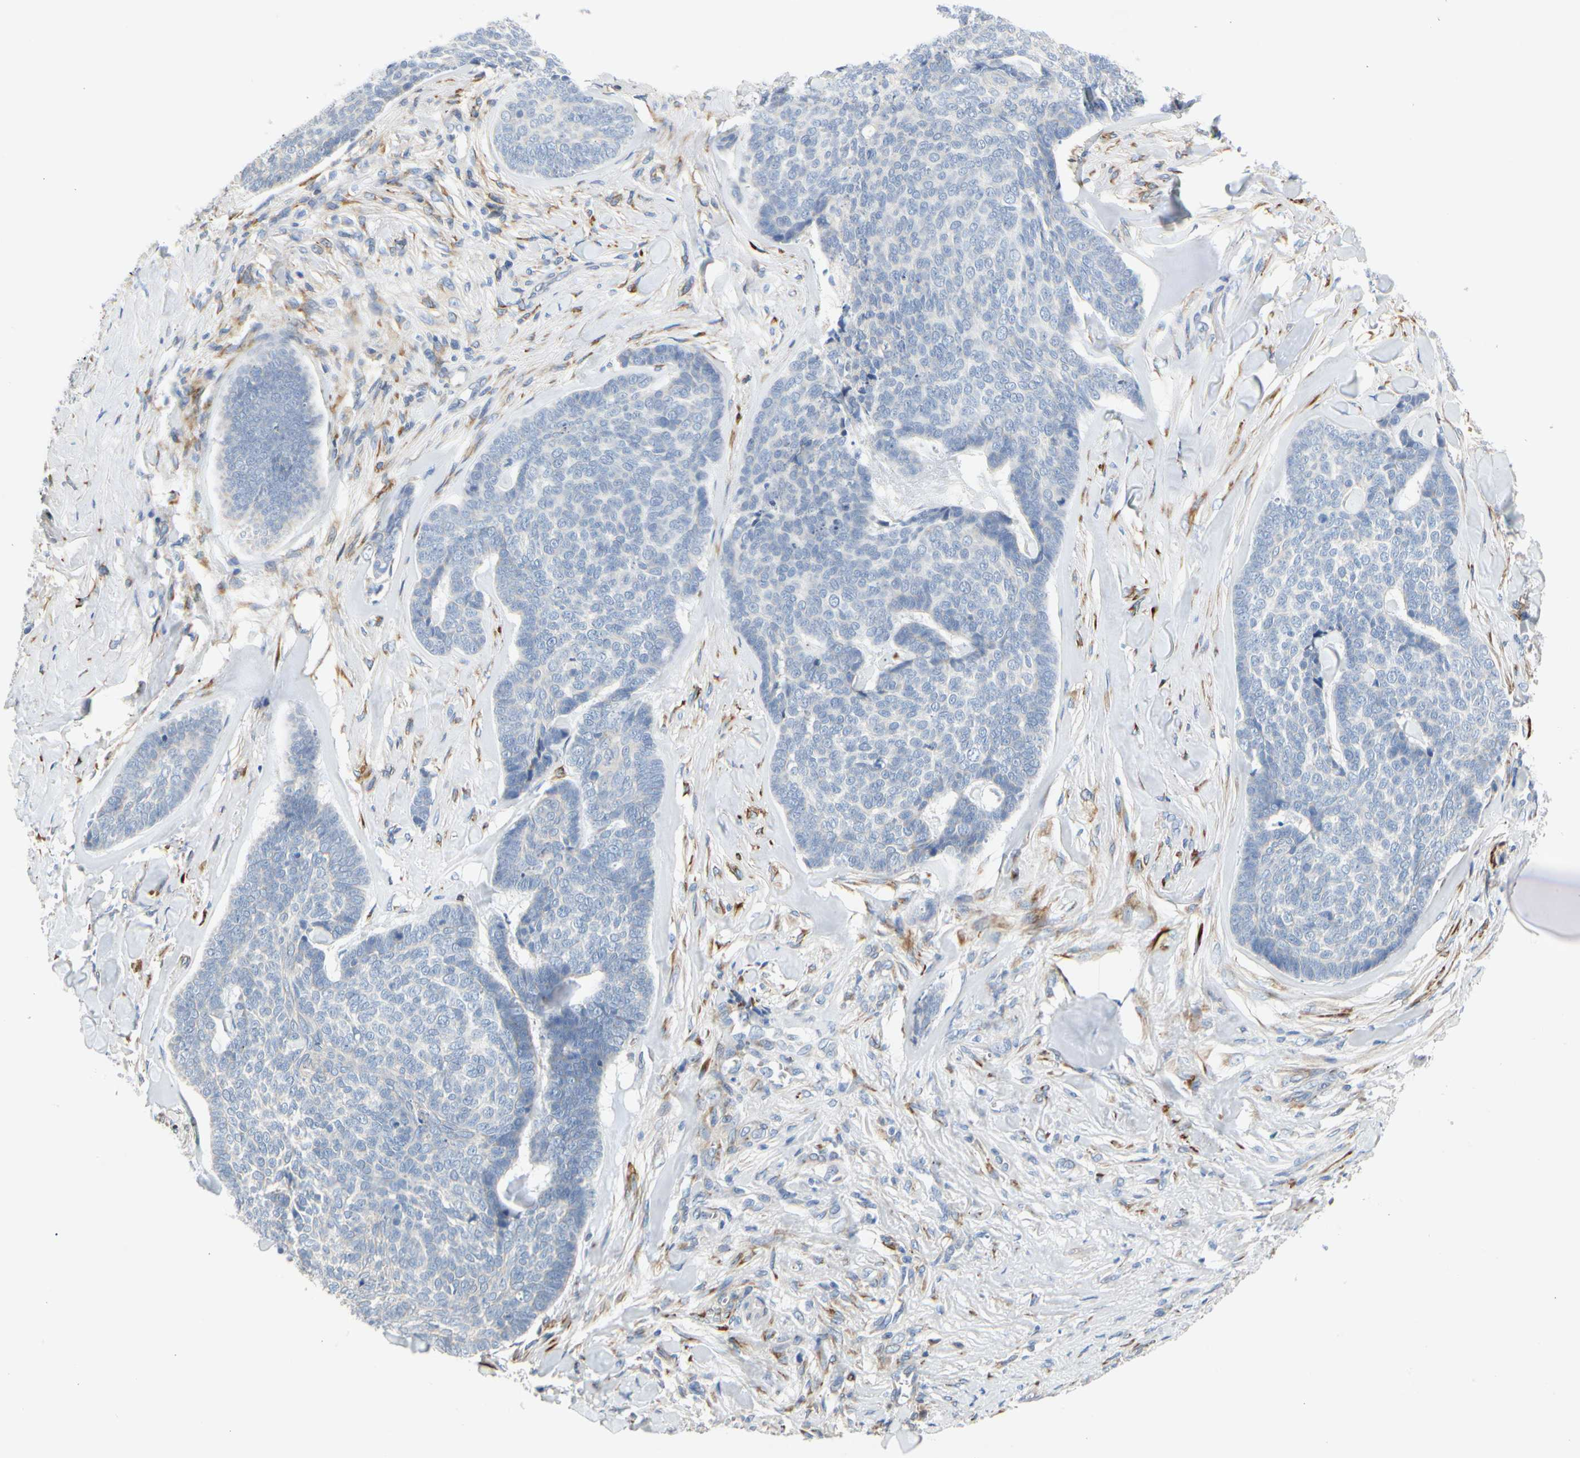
{"staining": {"intensity": "negative", "quantity": "none", "location": "none"}, "tissue": "skin cancer", "cell_type": "Tumor cells", "image_type": "cancer", "snomed": [{"axis": "morphology", "description": "Basal cell carcinoma"}, {"axis": "topography", "description": "Skin"}], "caption": "This is an IHC micrograph of skin cancer (basal cell carcinoma). There is no positivity in tumor cells.", "gene": "ZNF236", "patient": {"sex": "male", "age": 84}}